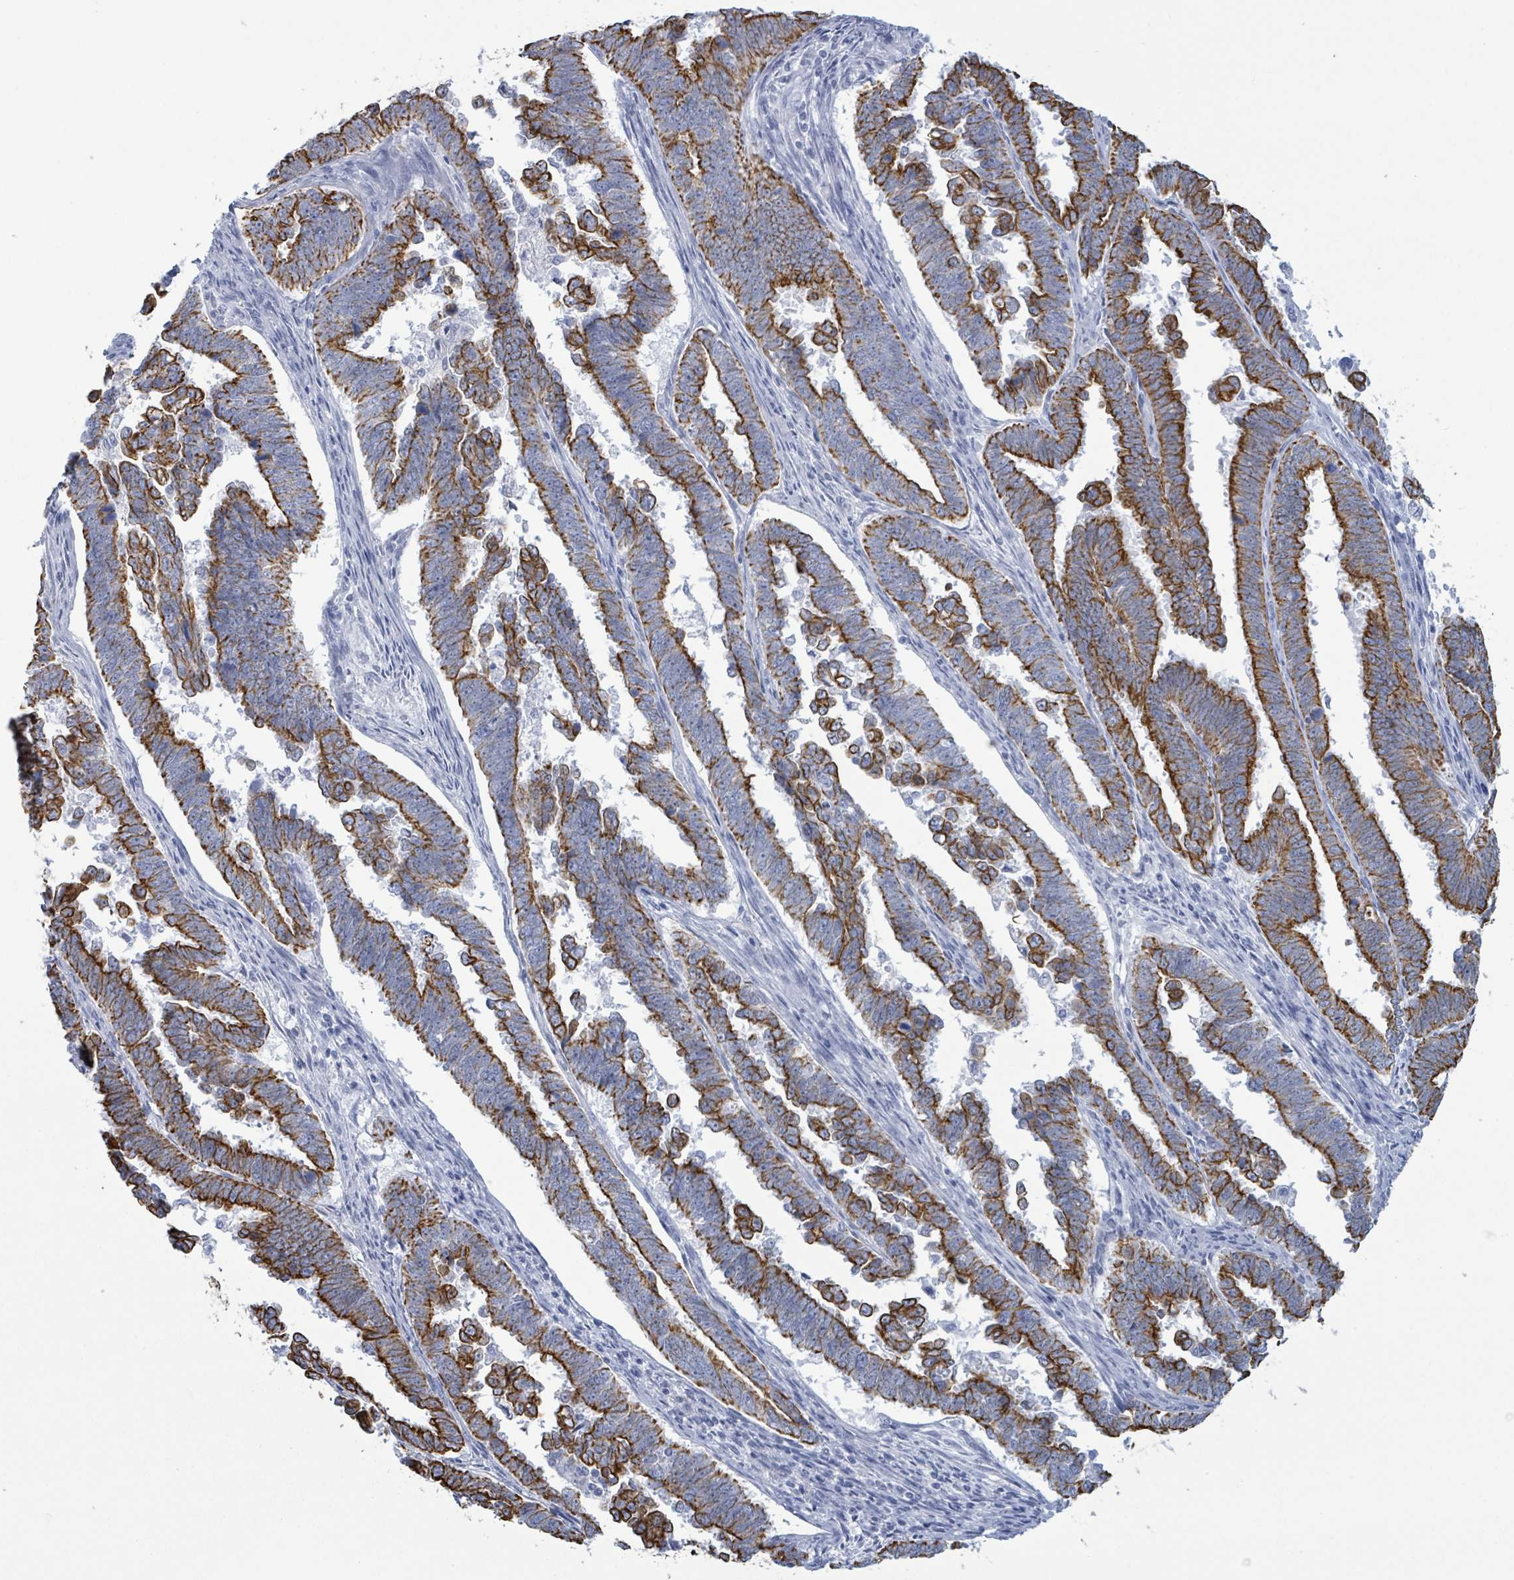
{"staining": {"intensity": "strong", "quantity": ">75%", "location": "cytoplasmic/membranous"}, "tissue": "endometrial cancer", "cell_type": "Tumor cells", "image_type": "cancer", "snomed": [{"axis": "morphology", "description": "Adenocarcinoma, NOS"}, {"axis": "topography", "description": "Endometrium"}], "caption": "Endometrial cancer stained for a protein reveals strong cytoplasmic/membranous positivity in tumor cells. (Brightfield microscopy of DAB IHC at high magnification).", "gene": "KRT8", "patient": {"sex": "female", "age": 75}}